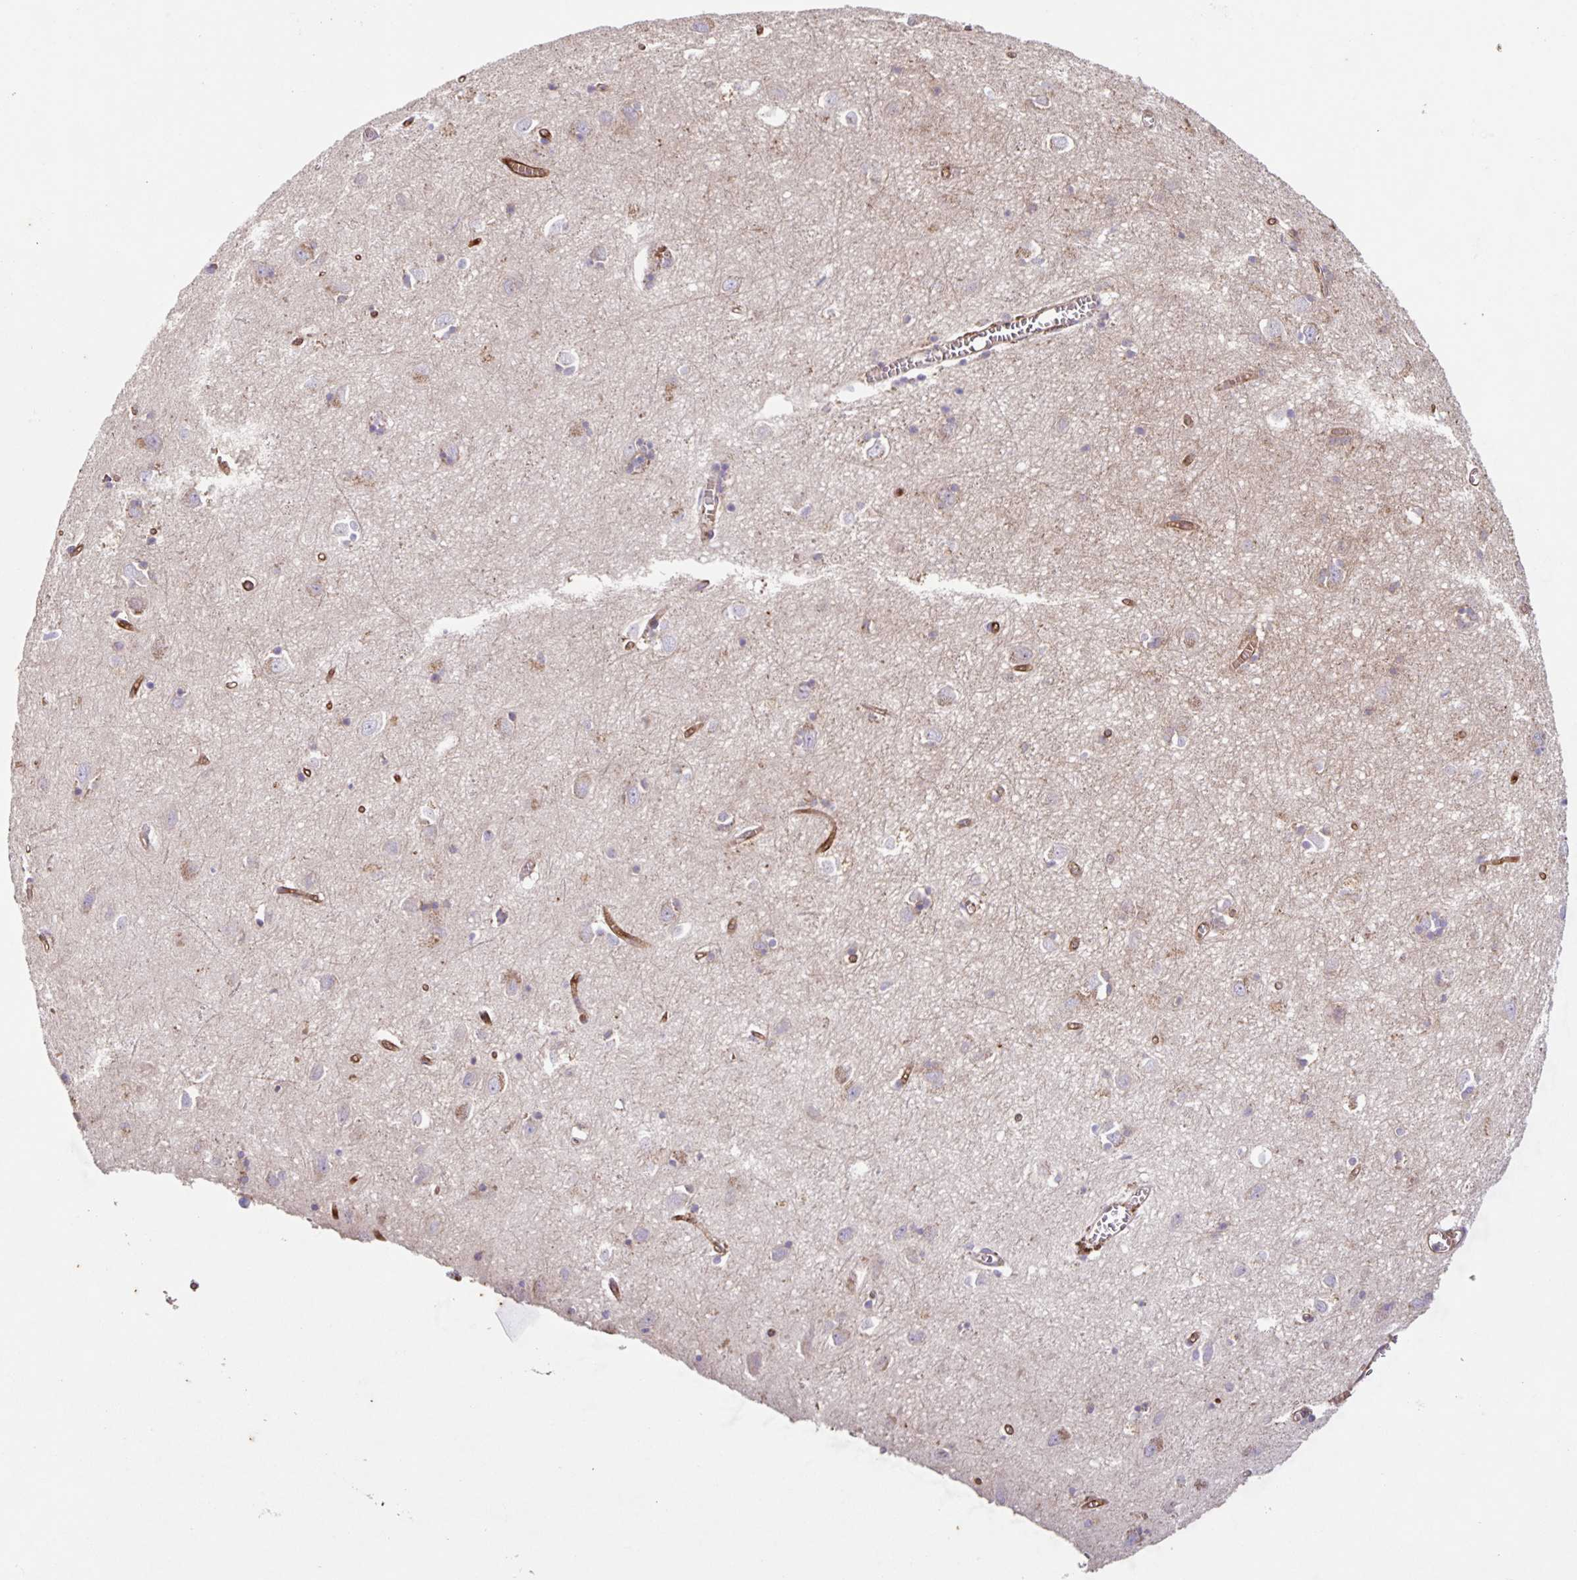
{"staining": {"intensity": "moderate", "quantity": ">75%", "location": "cytoplasmic/membranous"}, "tissue": "cerebral cortex", "cell_type": "Endothelial cells", "image_type": "normal", "snomed": [{"axis": "morphology", "description": "Normal tissue, NOS"}, {"axis": "topography", "description": "Cerebral cortex"}], "caption": "A photomicrograph of human cerebral cortex stained for a protein displays moderate cytoplasmic/membranous brown staining in endothelial cells. The staining is performed using DAB brown chromogen to label protein expression. The nuclei are counter-stained blue using hematoxylin.", "gene": "ITGA2", "patient": {"sex": "male", "age": 70}}